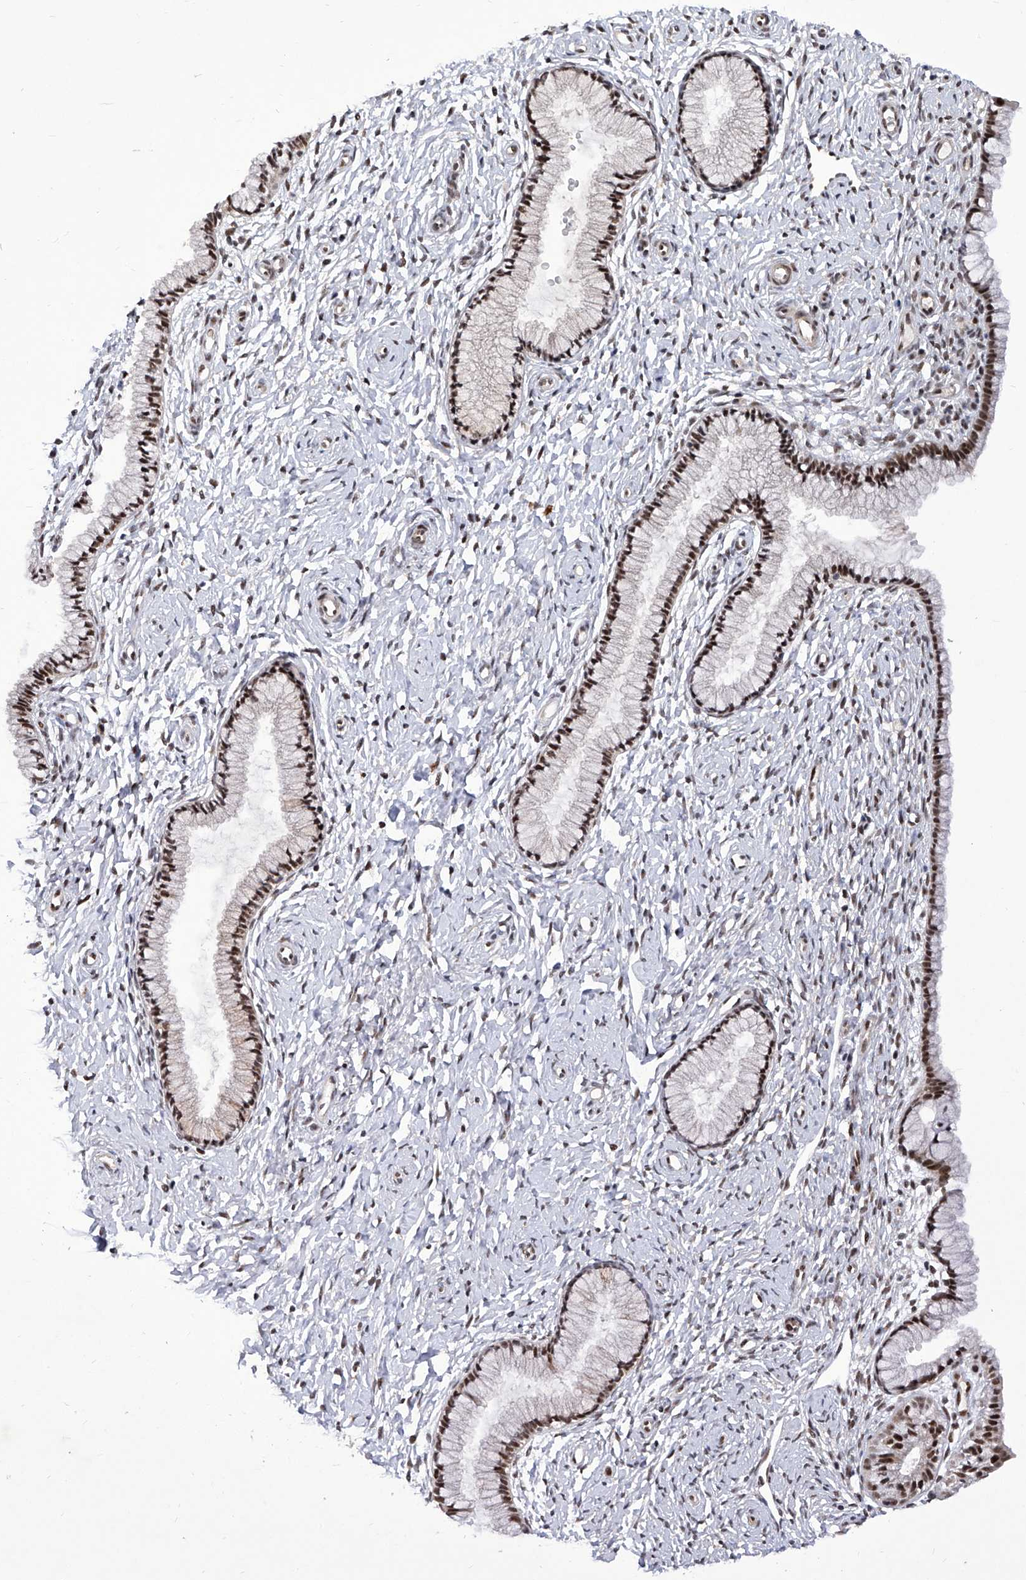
{"staining": {"intensity": "moderate", "quantity": "25%-75%", "location": "nuclear"}, "tissue": "cervix", "cell_type": "Glandular cells", "image_type": "normal", "snomed": [{"axis": "morphology", "description": "Normal tissue, NOS"}, {"axis": "topography", "description": "Cervix"}], "caption": "Cervix was stained to show a protein in brown. There is medium levels of moderate nuclear positivity in about 25%-75% of glandular cells. The staining was performed using DAB (3,3'-diaminobenzidine), with brown indicating positive protein expression. Nuclei are stained blue with hematoxylin.", "gene": "RAD54L", "patient": {"sex": "female", "age": 33}}